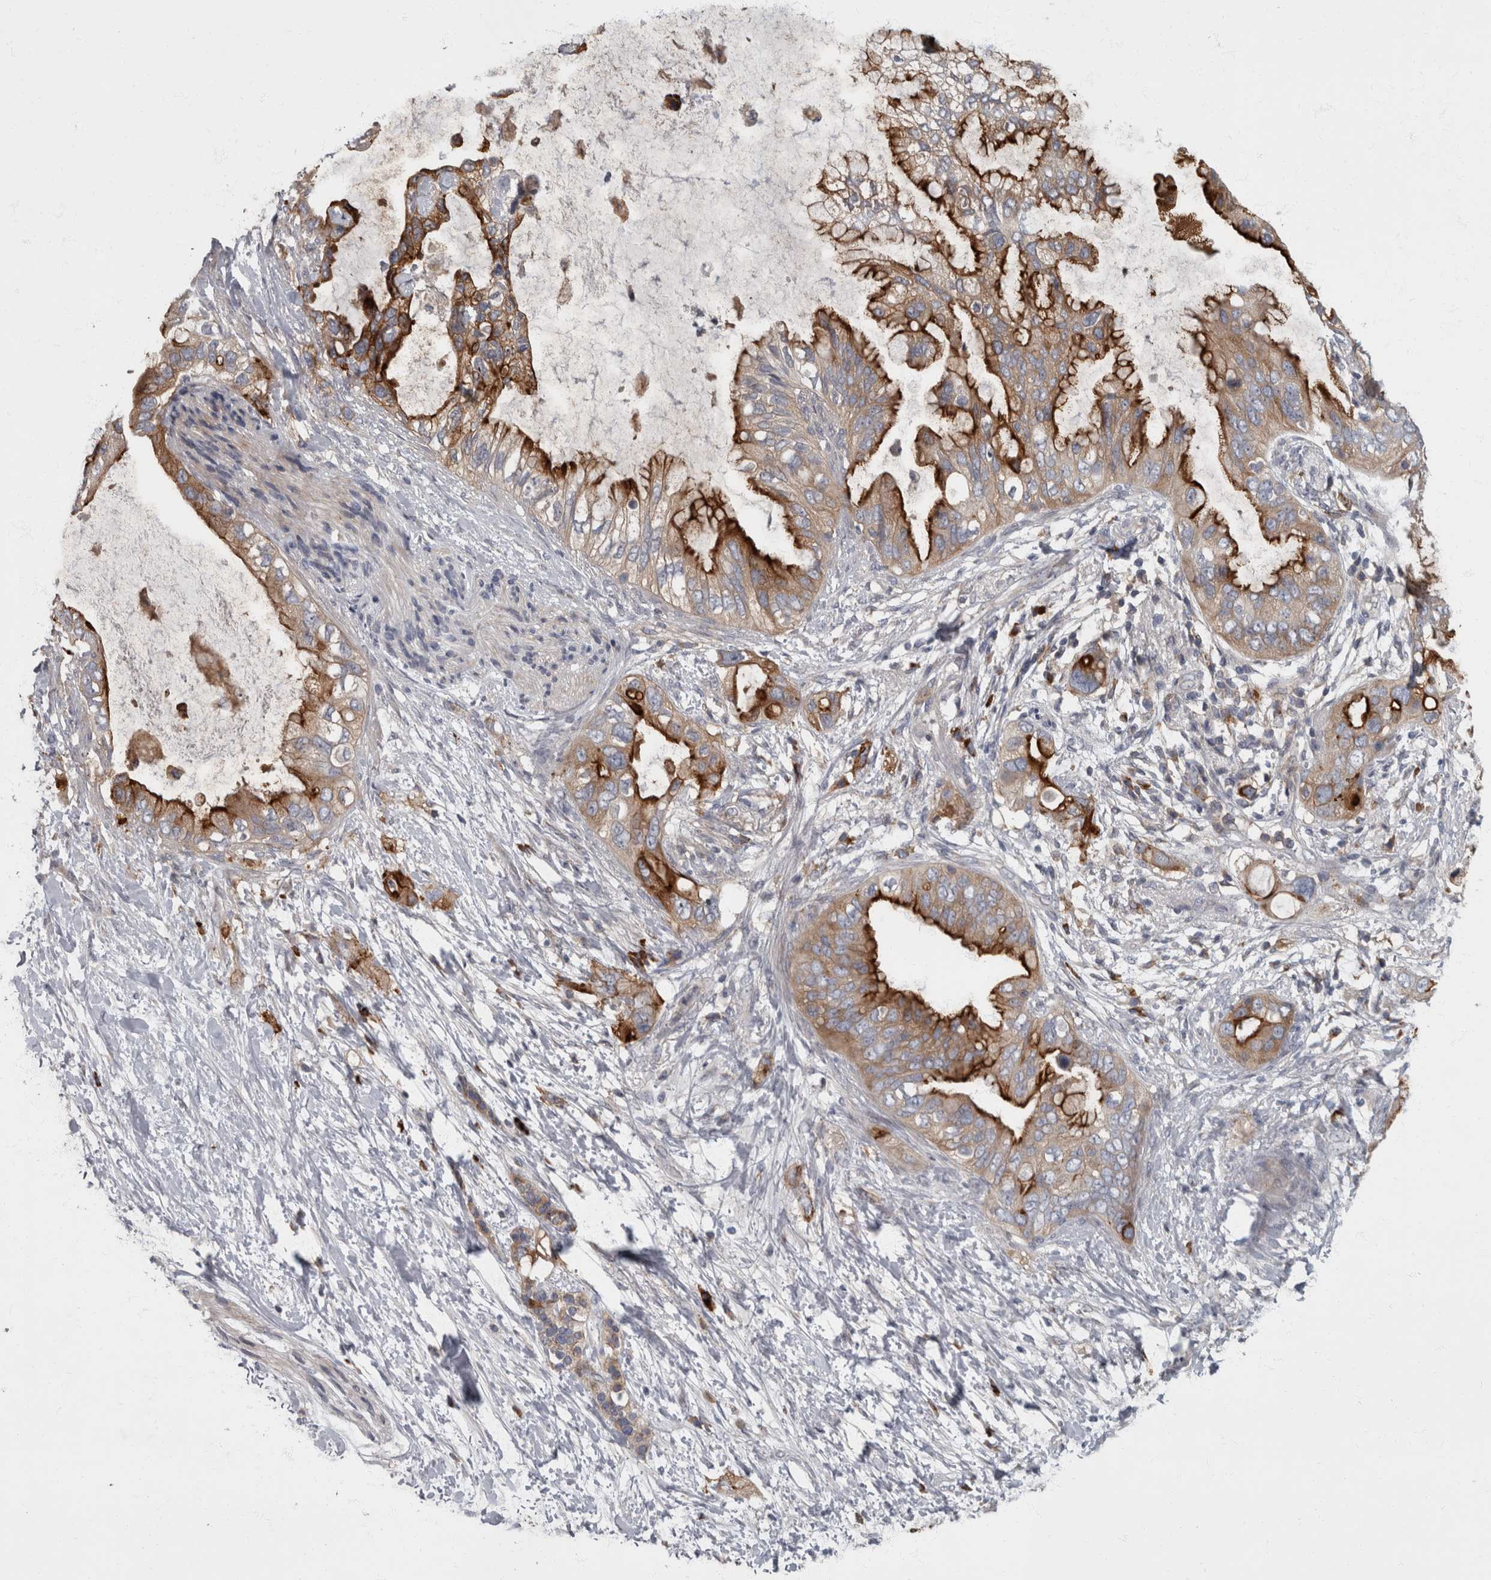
{"staining": {"intensity": "strong", "quantity": "25%-75%", "location": "cytoplasmic/membranous"}, "tissue": "pancreatic cancer", "cell_type": "Tumor cells", "image_type": "cancer", "snomed": [{"axis": "morphology", "description": "Adenocarcinoma, NOS"}, {"axis": "topography", "description": "Pancreas"}], "caption": "Immunohistochemical staining of pancreatic cancer reveals strong cytoplasmic/membranous protein expression in about 25%-75% of tumor cells.", "gene": "CDC42BPG", "patient": {"sex": "female", "age": 56}}